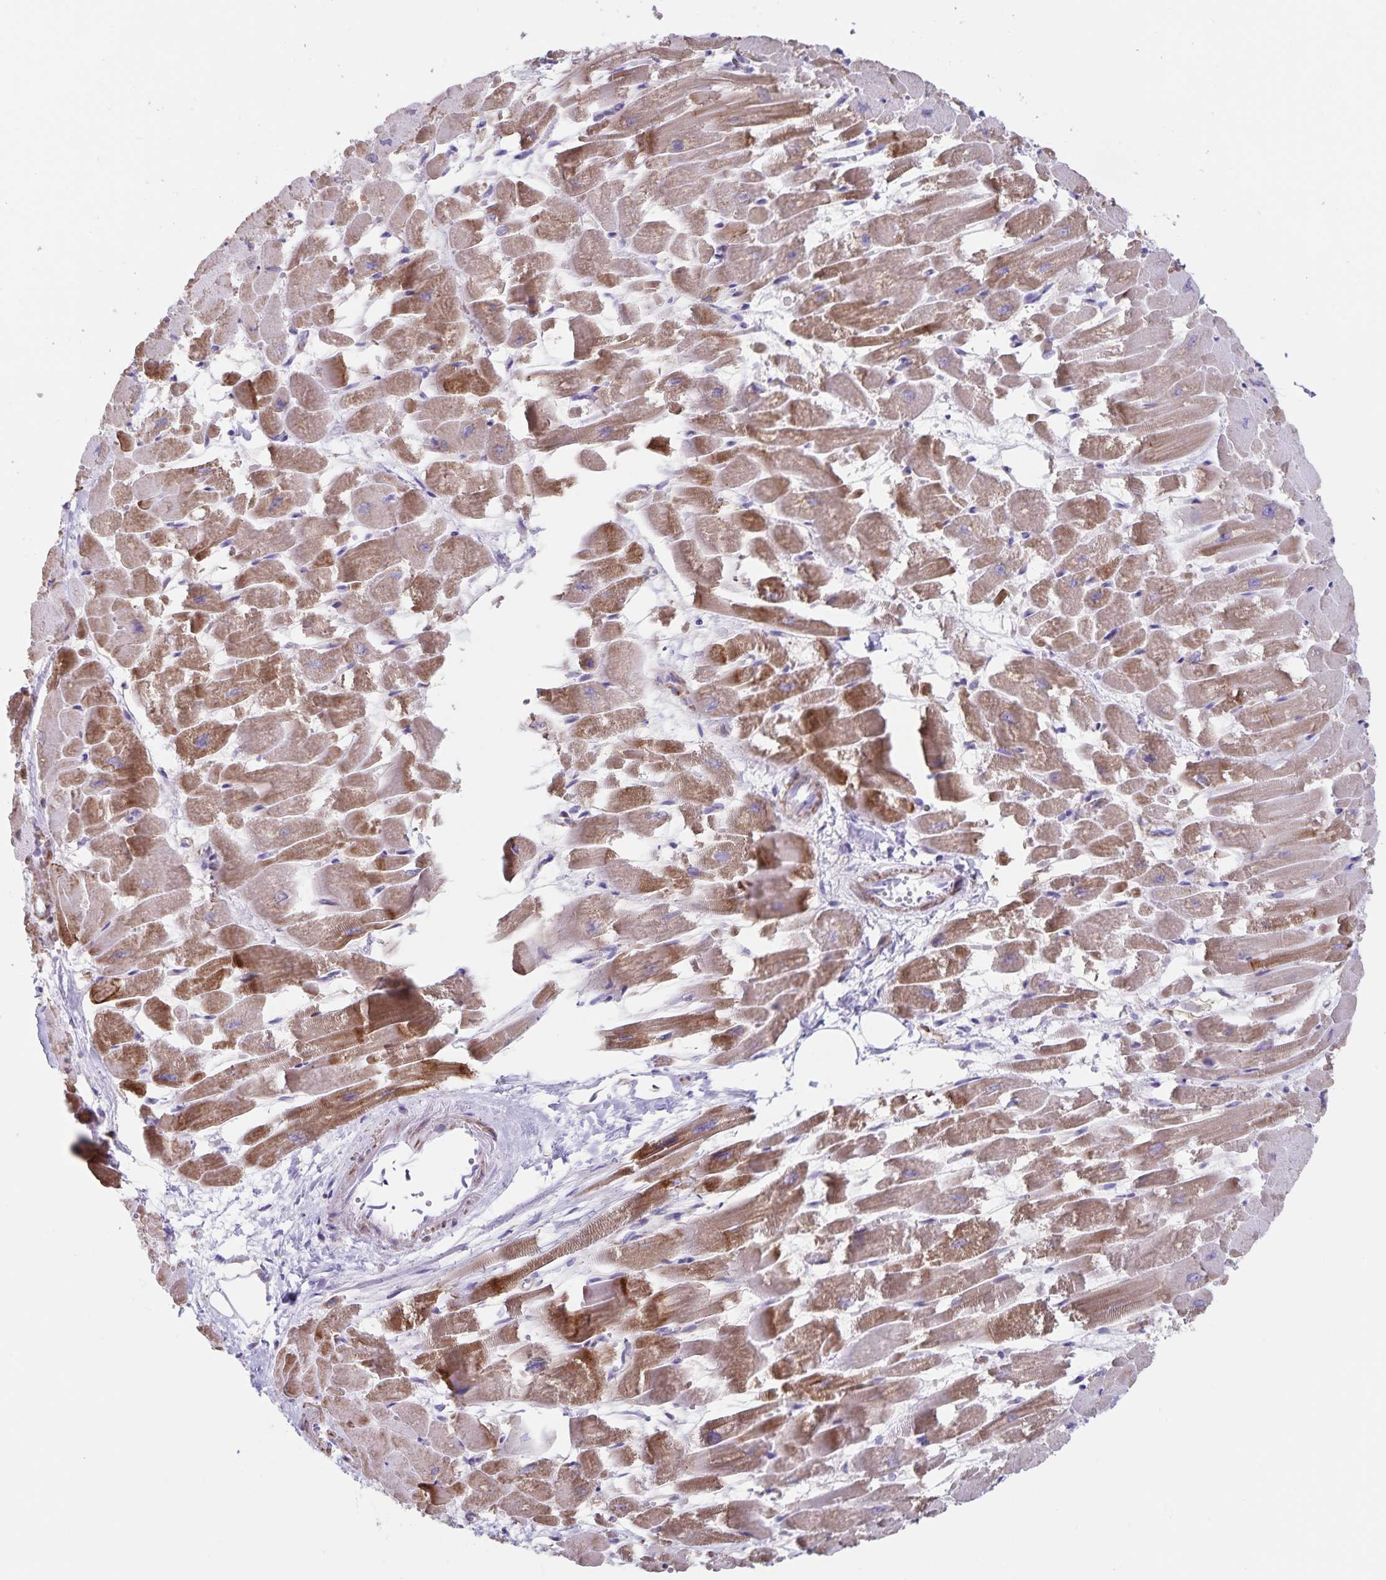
{"staining": {"intensity": "strong", "quantity": "25%-75%", "location": "cytoplasmic/membranous"}, "tissue": "heart muscle", "cell_type": "Cardiomyocytes", "image_type": "normal", "snomed": [{"axis": "morphology", "description": "Normal tissue, NOS"}, {"axis": "topography", "description": "Heart"}], "caption": "Immunohistochemistry (IHC) of unremarkable heart muscle displays high levels of strong cytoplasmic/membranous staining in approximately 25%-75% of cardiomyocytes.", "gene": "SYNM", "patient": {"sex": "female", "age": 52}}